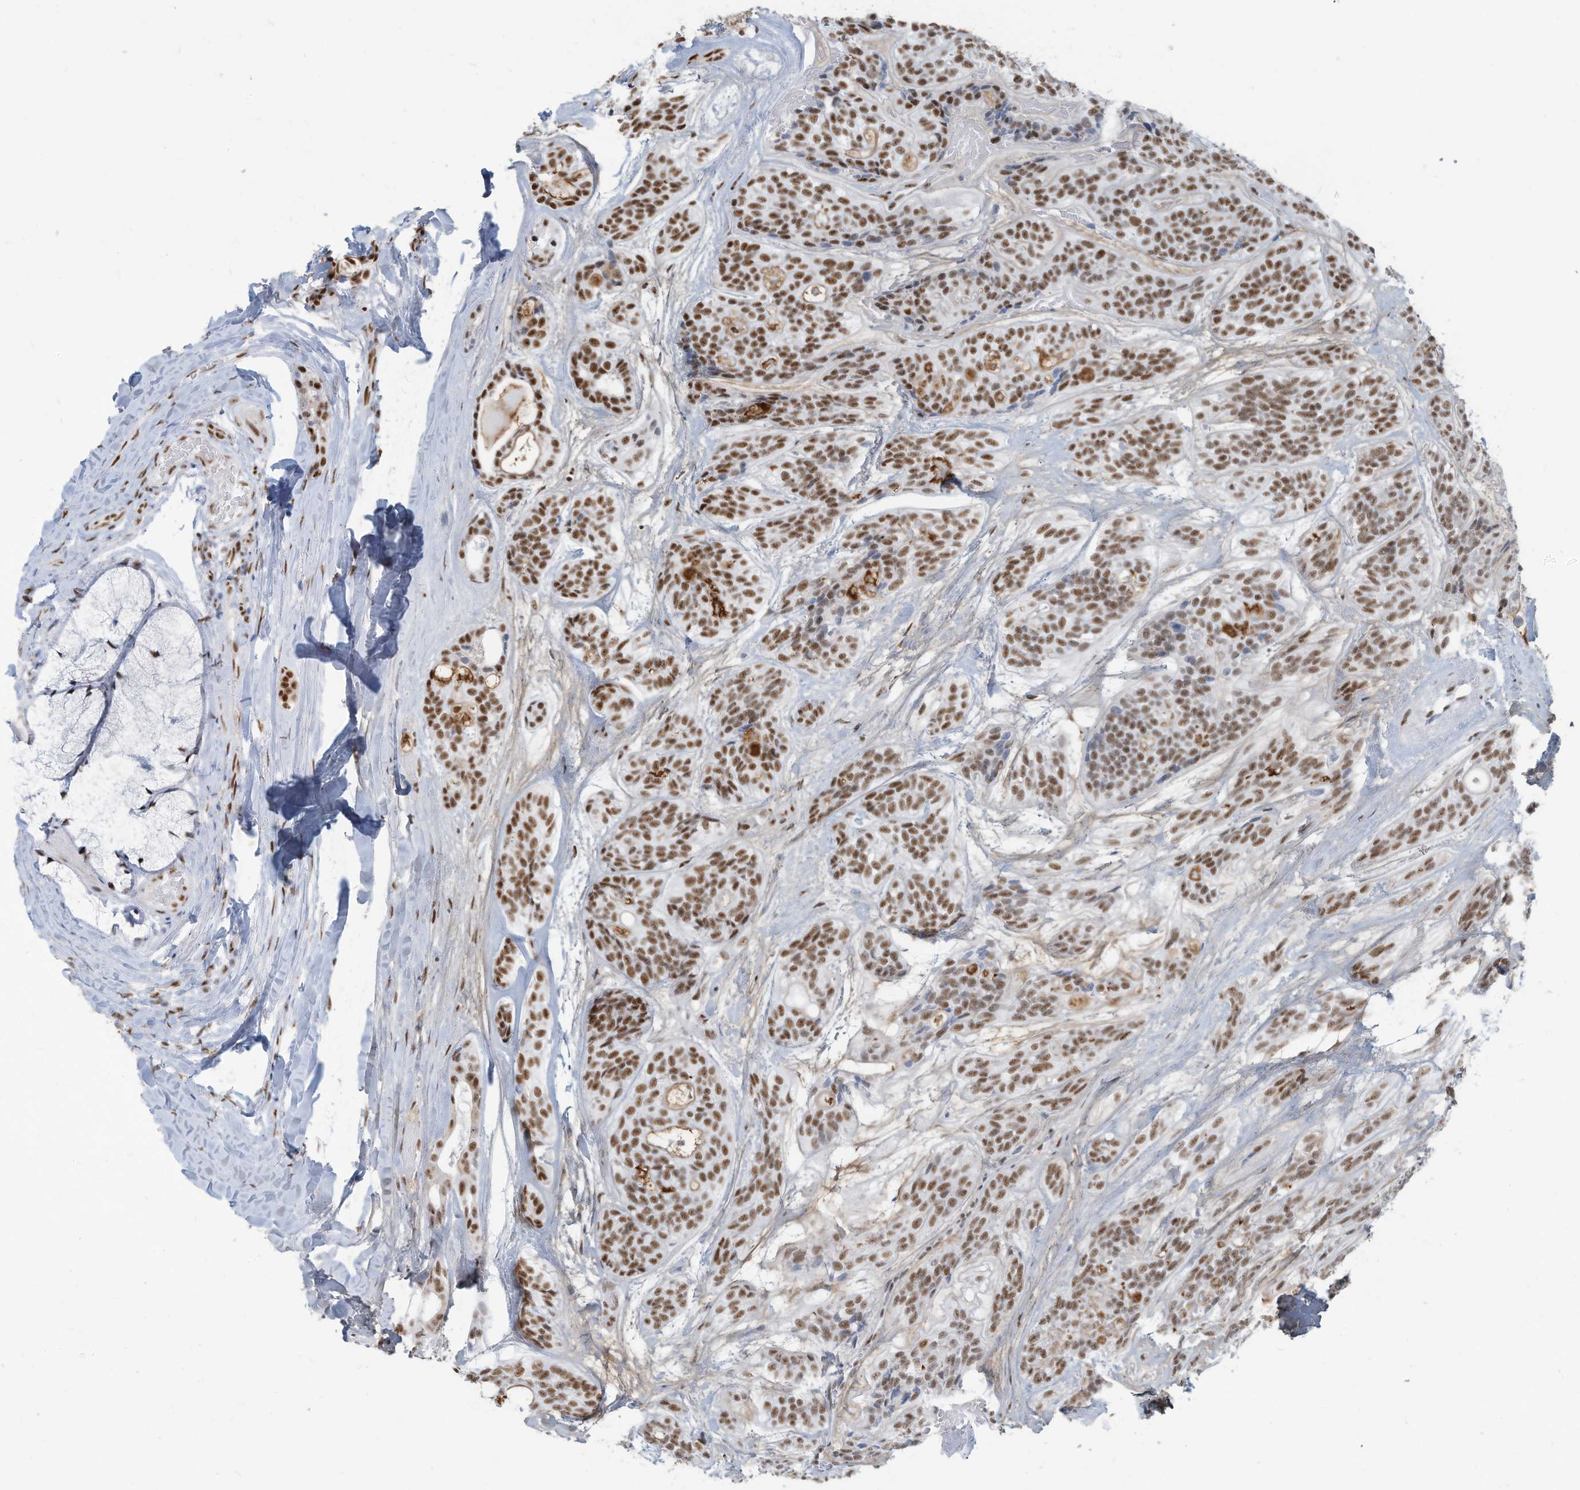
{"staining": {"intensity": "strong", "quantity": ">75%", "location": "nuclear"}, "tissue": "head and neck cancer", "cell_type": "Tumor cells", "image_type": "cancer", "snomed": [{"axis": "morphology", "description": "Adenocarcinoma, NOS"}, {"axis": "topography", "description": "Head-Neck"}], "caption": "Strong nuclear protein staining is appreciated in approximately >75% of tumor cells in head and neck adenocarcinoma.", "gene": "SARNP", "patient": {"sex": "male", "age": 66}}